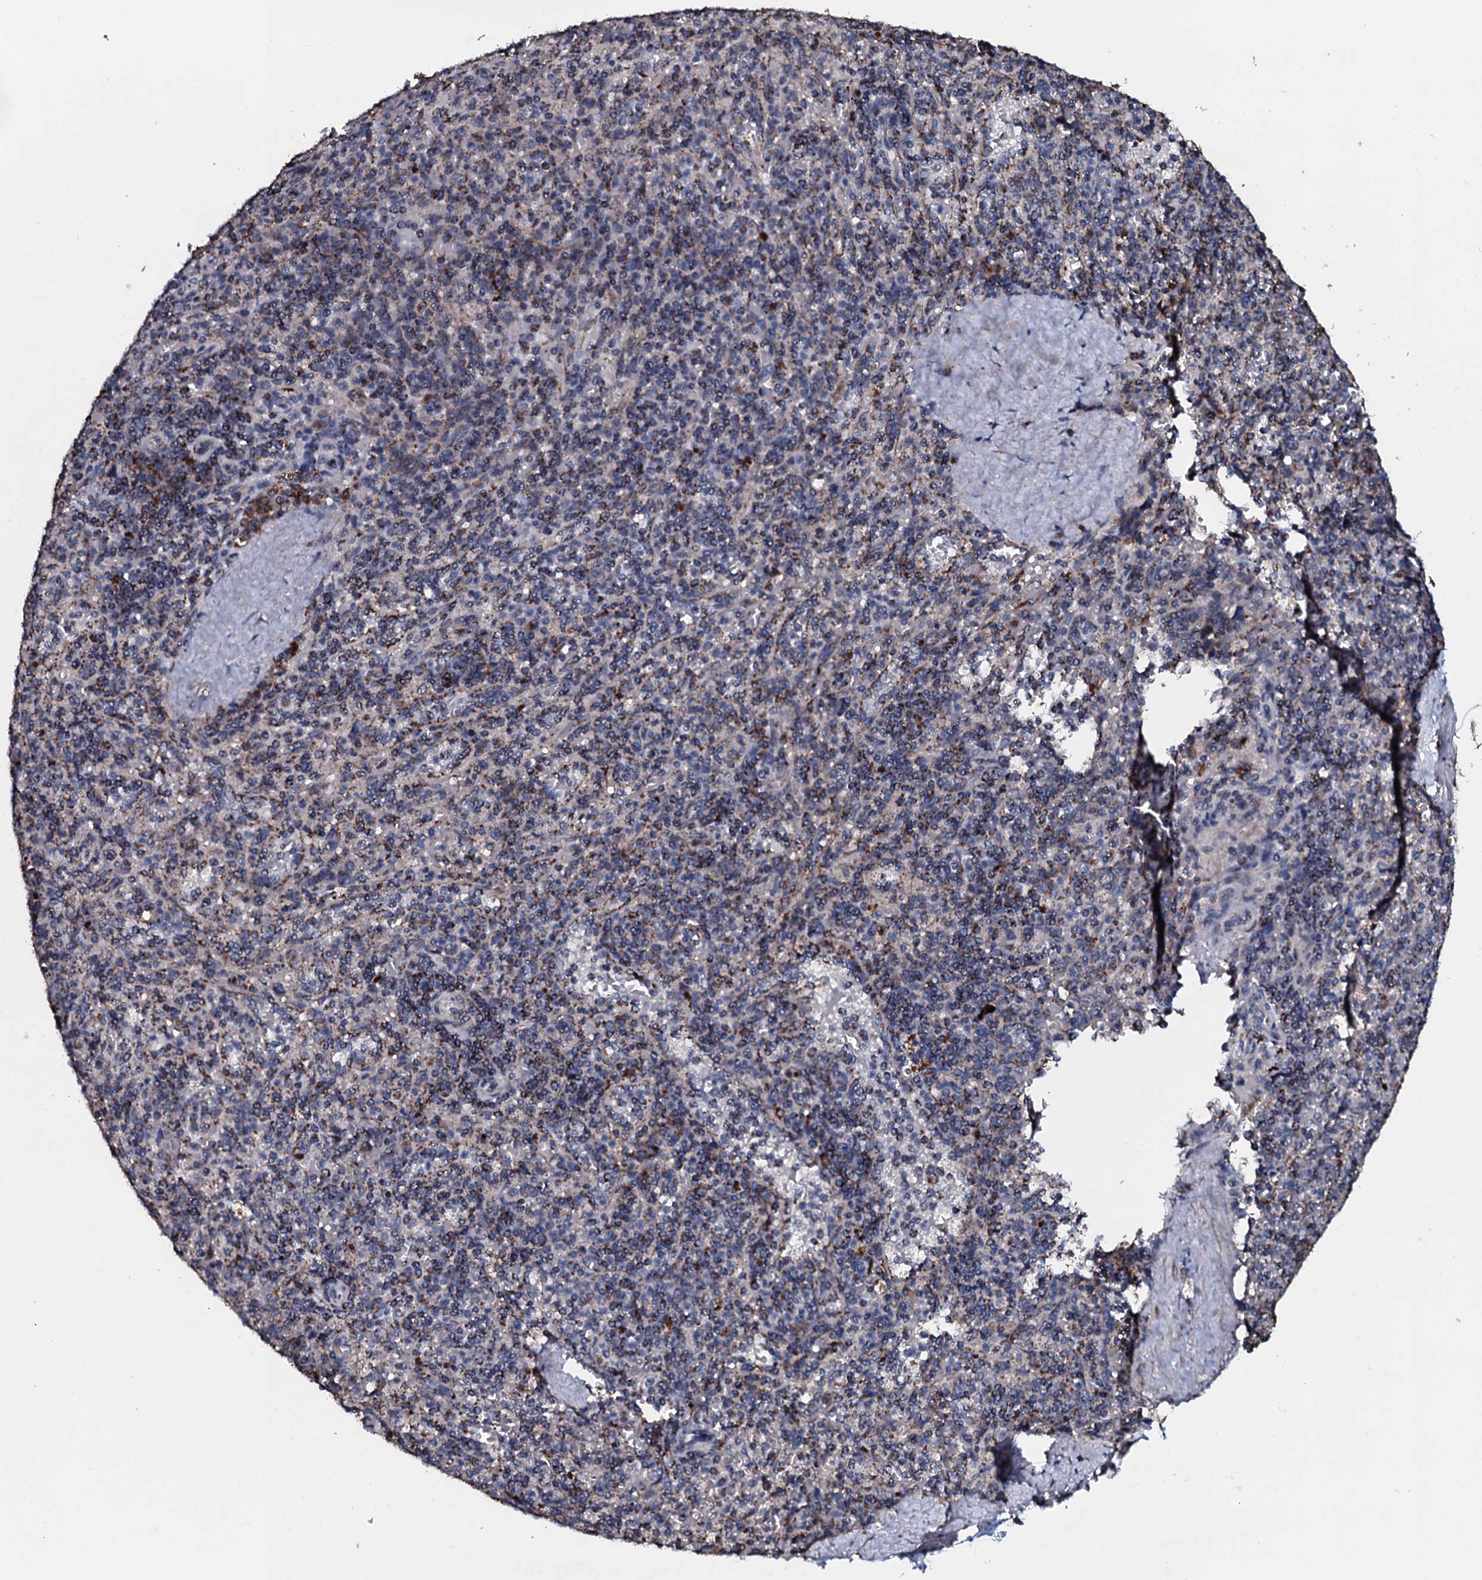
{"staining": {"intensity": "moderate", "quantity": "25%-75%", "location": "cytoplasmic/membranous"}, "tissue": "spleen", "cell_type": "Cells in red pulp", "image_type": "normal", "snomed": [{"axis": "morphology", "description": "Normal tissue, NOS"}, {"axis": "topography", "description": "Spleen"}], "caption": "Immunohistochemical staining of normal human spleen shows 25%-75% levels of moderate cytoplasmic/membranous protein expression in approximately 25%-75% of cells in red pulp. (IHC, brightfield microscopy, high magnification).", "gene": "DYNC2I2", "patient": {"sex": "male", "age": 82}}